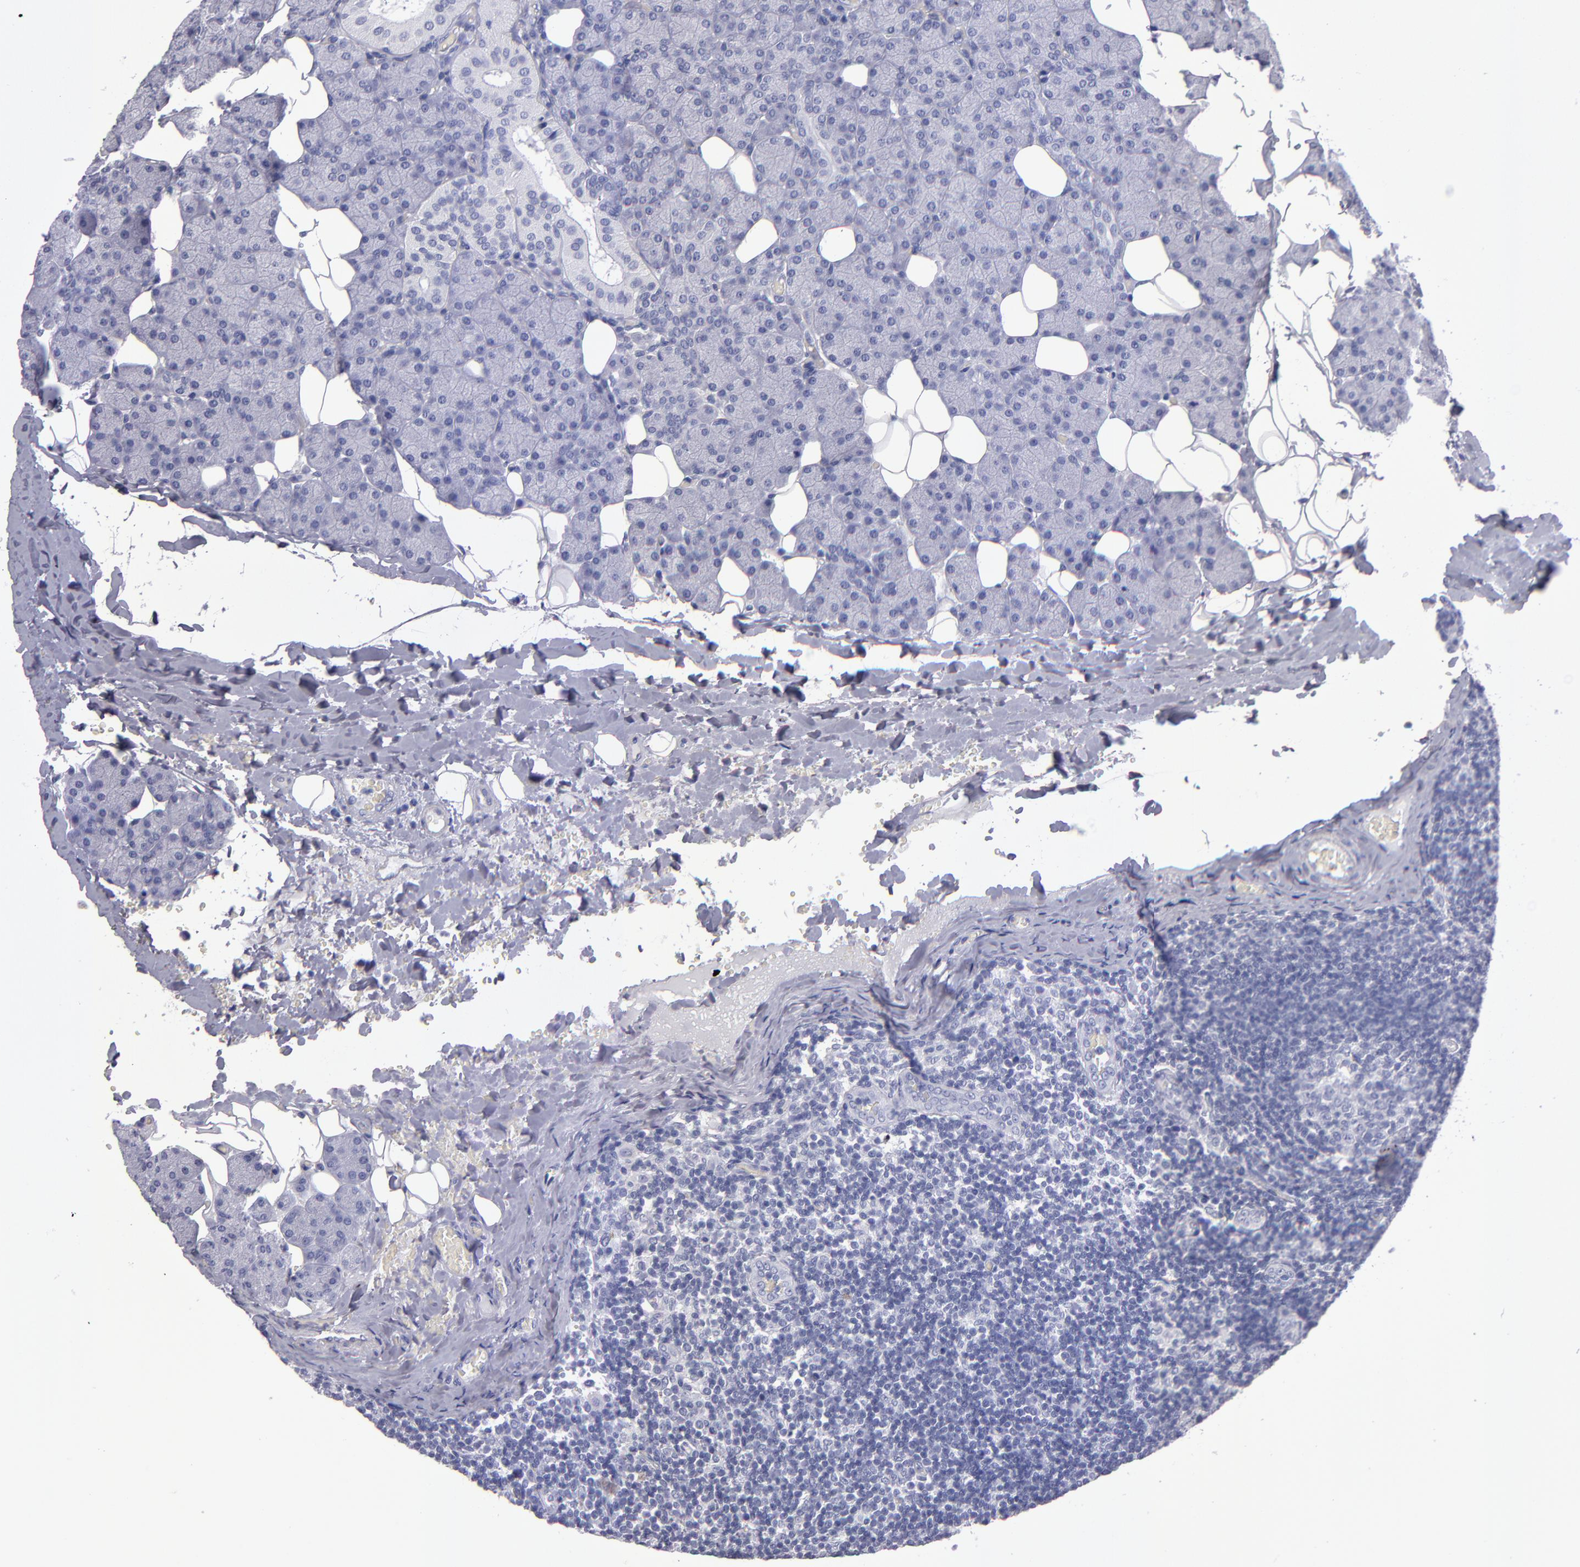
{"staining": {"intensity": "negative", "quantity": "none", "location": "none"}, "tissue": "lymph node", "cell_type": "Germinal center cells", "image_type": "normal", "snomed": [{"axis": "morphology", "description": "Normal tissue, NOS"}, {"axis": "topography", "description": "Lymph node"}, {"axis": "topography", "description": "Salivary gland"}], "caption": "Germinal center cells are negative for brown protein staining in normal lymph node. Brightfield microscopy of IHC stained with DAB (3,3'-diaminobenzidine) (brown) and hematoxylin (blue), captured at high magnification.", "gene": "MB", "patient": {"sex": "male", "age": 8}}